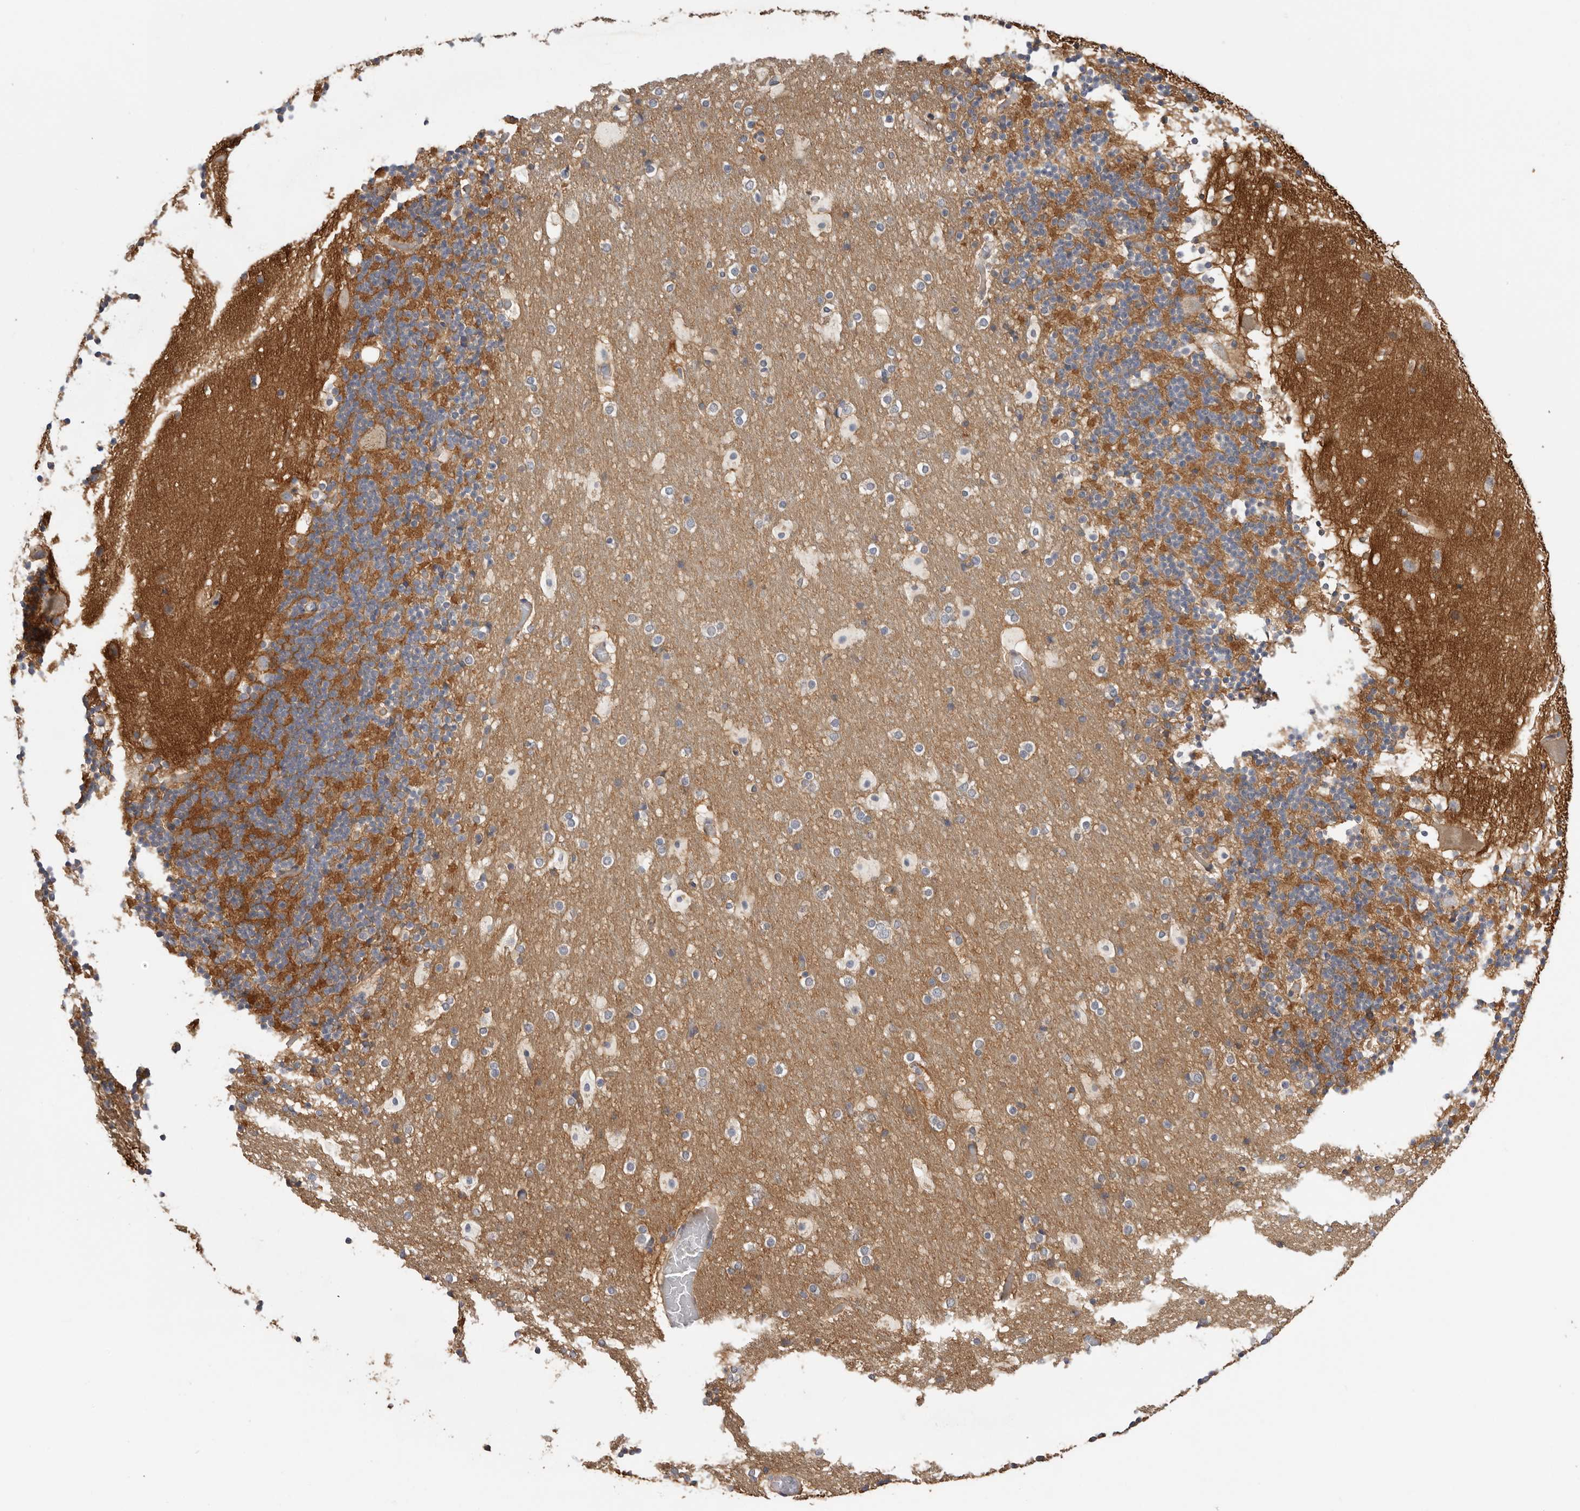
{"staining": {"intensity": "weak", "quantity": "<25%", "location": "cytoplasmic/membranous"}, "tissue": "cerebellum", "cell_type": "Cells in granular layer", "image_type": "normal", "snomed": [{"axis": "morphology", "description": "Normal tissue, NOS"}, {"axis": "topography", "description": "Cerebellum"}], "caption": "The immunohistochemistry (IHC) image has no significant expression in cells in granular layer of cerebellum.", "gene": "WDTC1", "patient": {"sex": "male", "age": 57}}